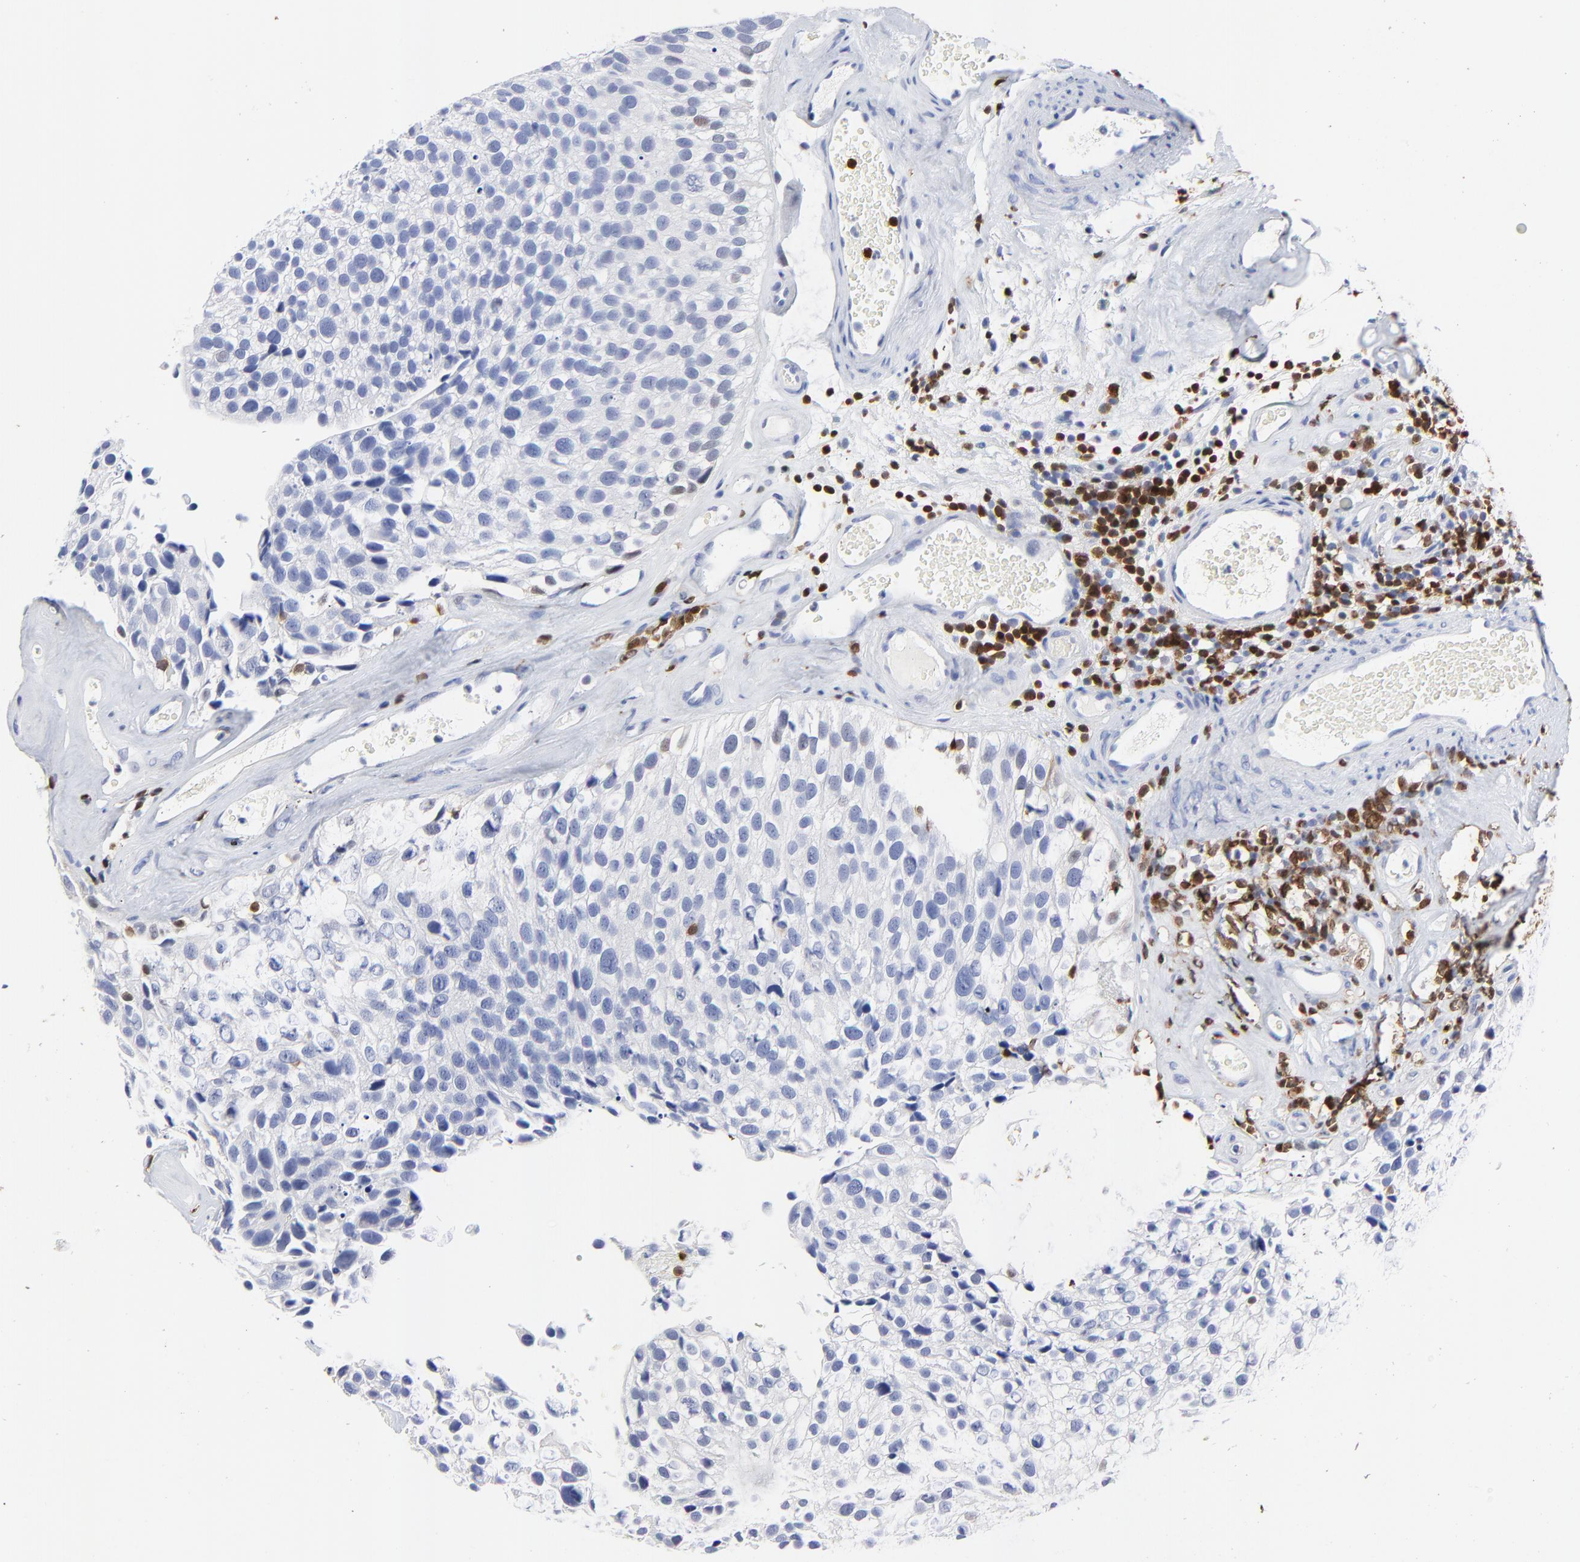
{"staining": {"intensity": "negative", "quantity": "none", "location": "none"}, "tissue": "urothelial cancer", "cell_type": "Tumor cells", "image_type": "cancer", "snomed": [{"axis": "morphology", "description": "Urothelial carcinoma, High grade"}, {"axis": "topography", "description": "Urinary bladder"}], "caption": "Tumor cells are negative for protein expression in human high-grade urothelial carcinoma.", "gene": "ZAP70", "patient": {"sex": "male", "age": 72}}